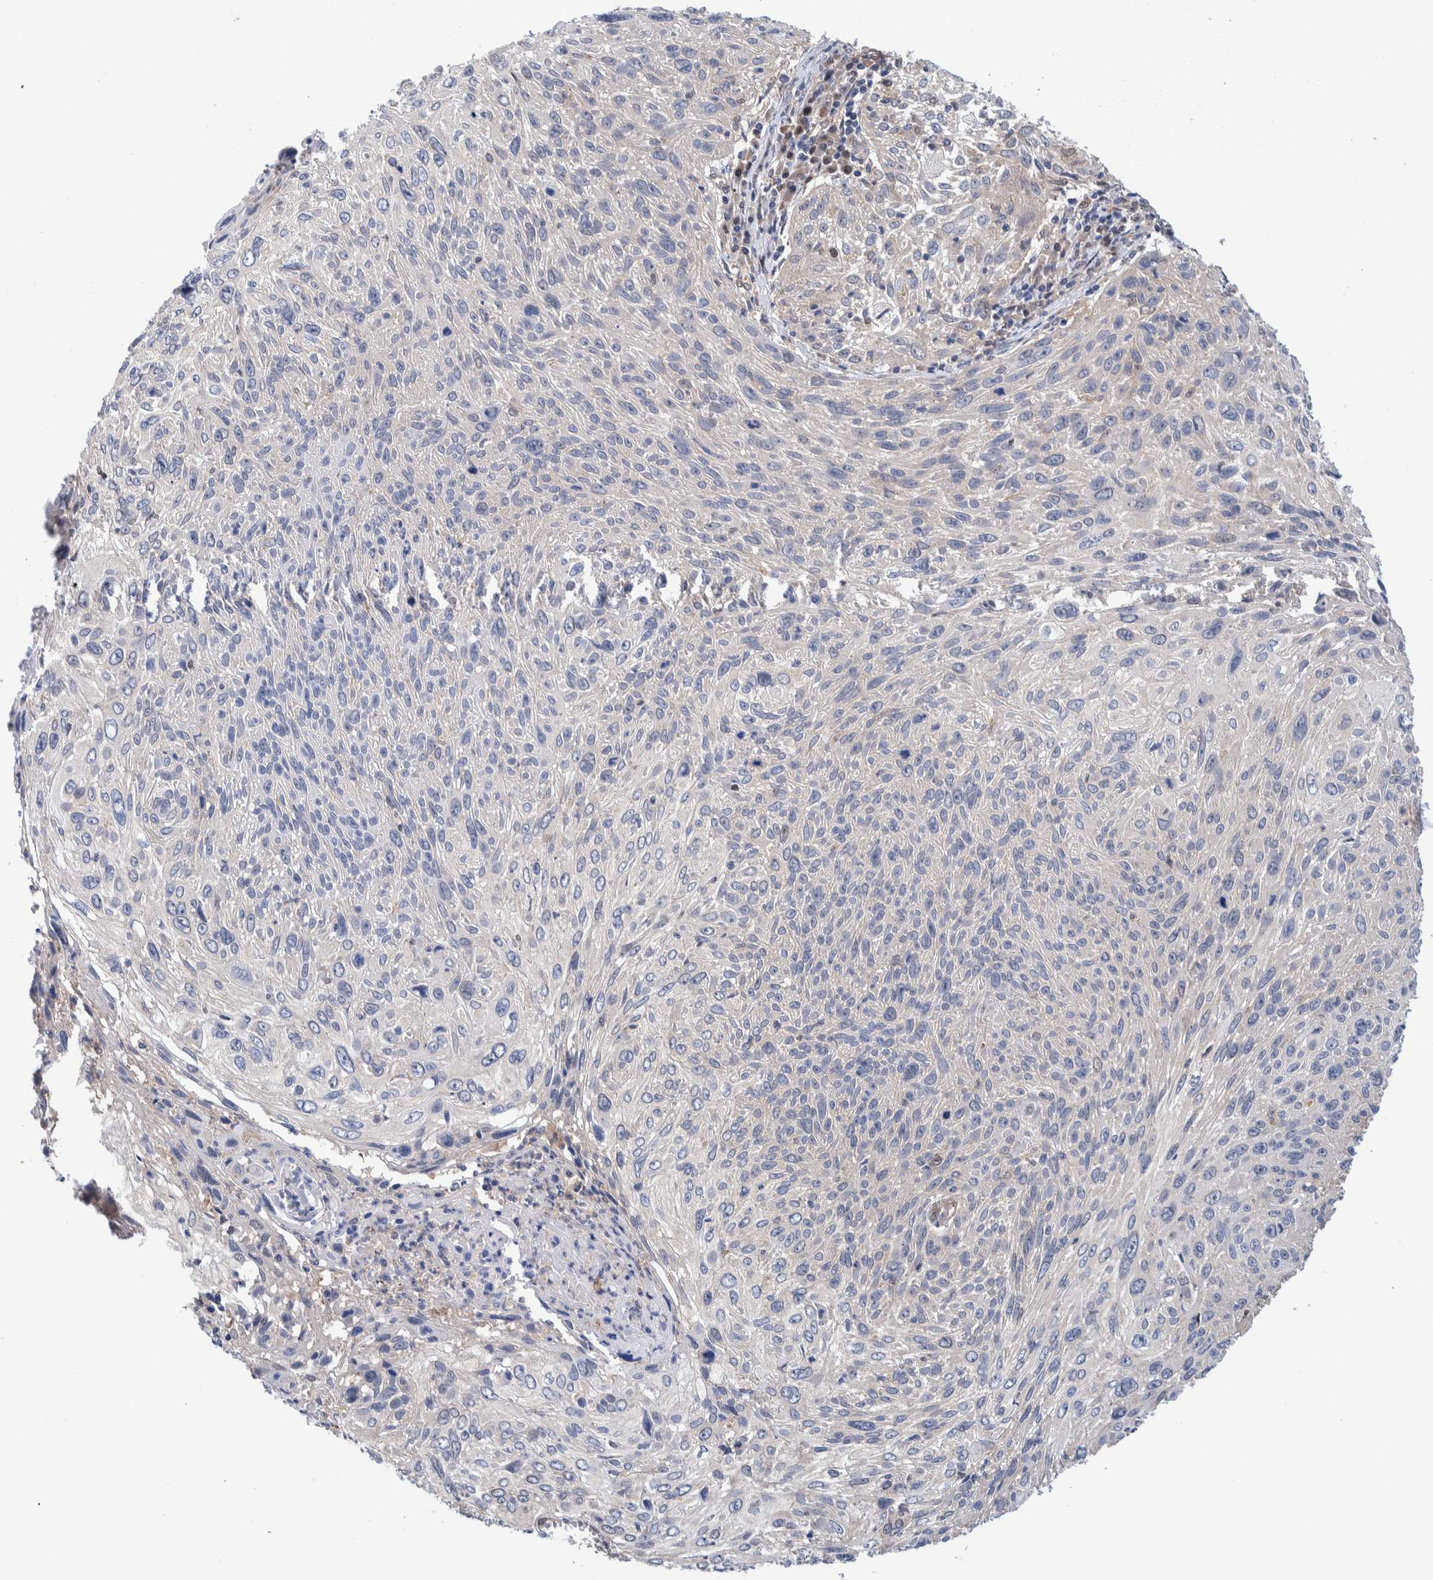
{"staining": {"intensity": "negative", "quantity": "none", "location": "none"}, "tissue": "cervical cancer", "cell_type": "Tumor cells", "image_type": "cancer", "snomed": [{"axis": "morphology", "description": "Squamous cell carcinoma, NOS"}, {"axis": "topography", "description": "Cervix"}], "caption": "The image demonstrates no significant staining in tumor cells of cervical cancer (squamous cell carcinoma).", "gene": "PFAS", "patient": {"sex": "female", "age": 51}}